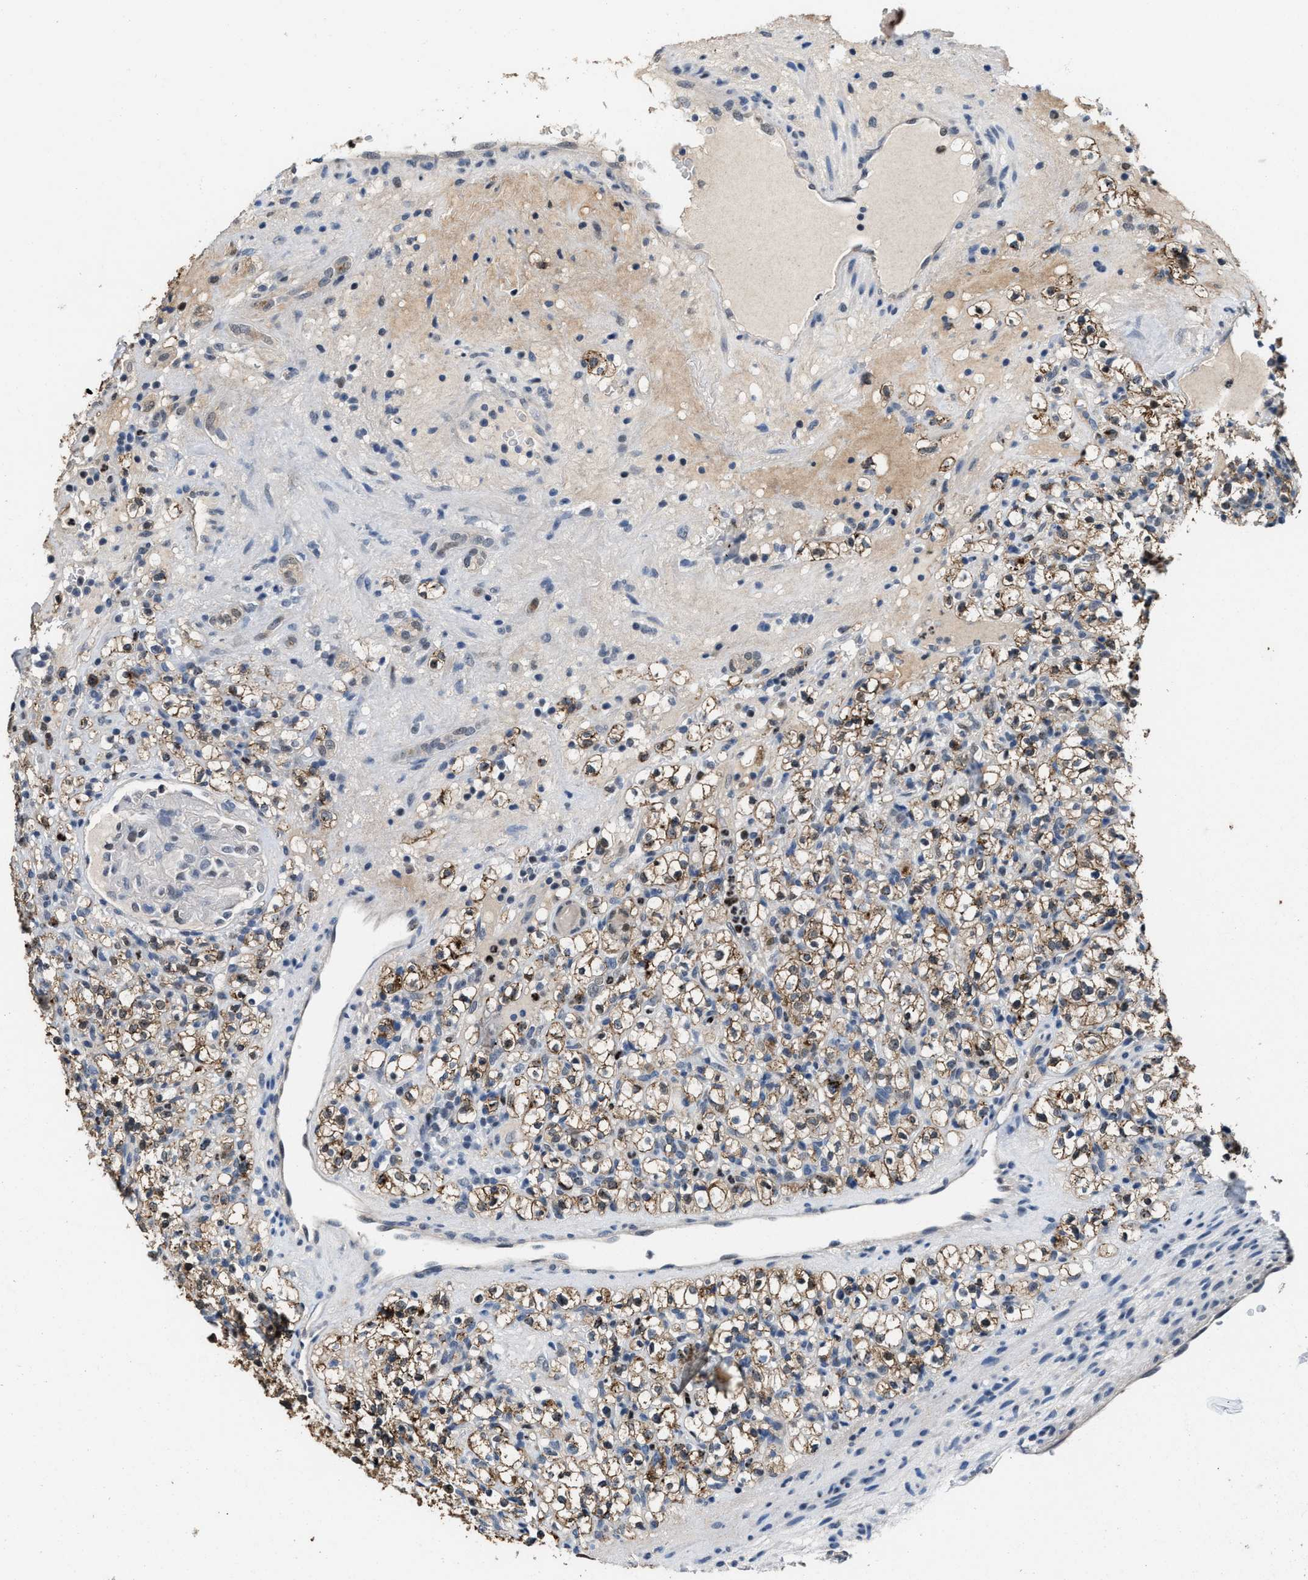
{"staining": {"intensity": "moderate", "quantity": ">75%", "location": "cytoplasmic/membranous"}, "tissue": "renal cancer", "cell_type": "Tumor cells", "image_type": "cancer", "snomed": [{"axis": "morphology", "description": "Normal tissue, NOS"}, {"axis": "morphology", "description": "Adenocarcinoma, NOS"}, {"axis": "topography", "description": "Kidney"}], "caption": "Tumor cells exhibit medium levels of moderate cytoplasmic/membranous positivity in about >75% of cells in human renal cancer (adenocarcinoma). The protein is shown in brown color, while the nuclei are stained blue.", "gene": "ZNF20", "patient": {"sex": "female", "age": 72}}